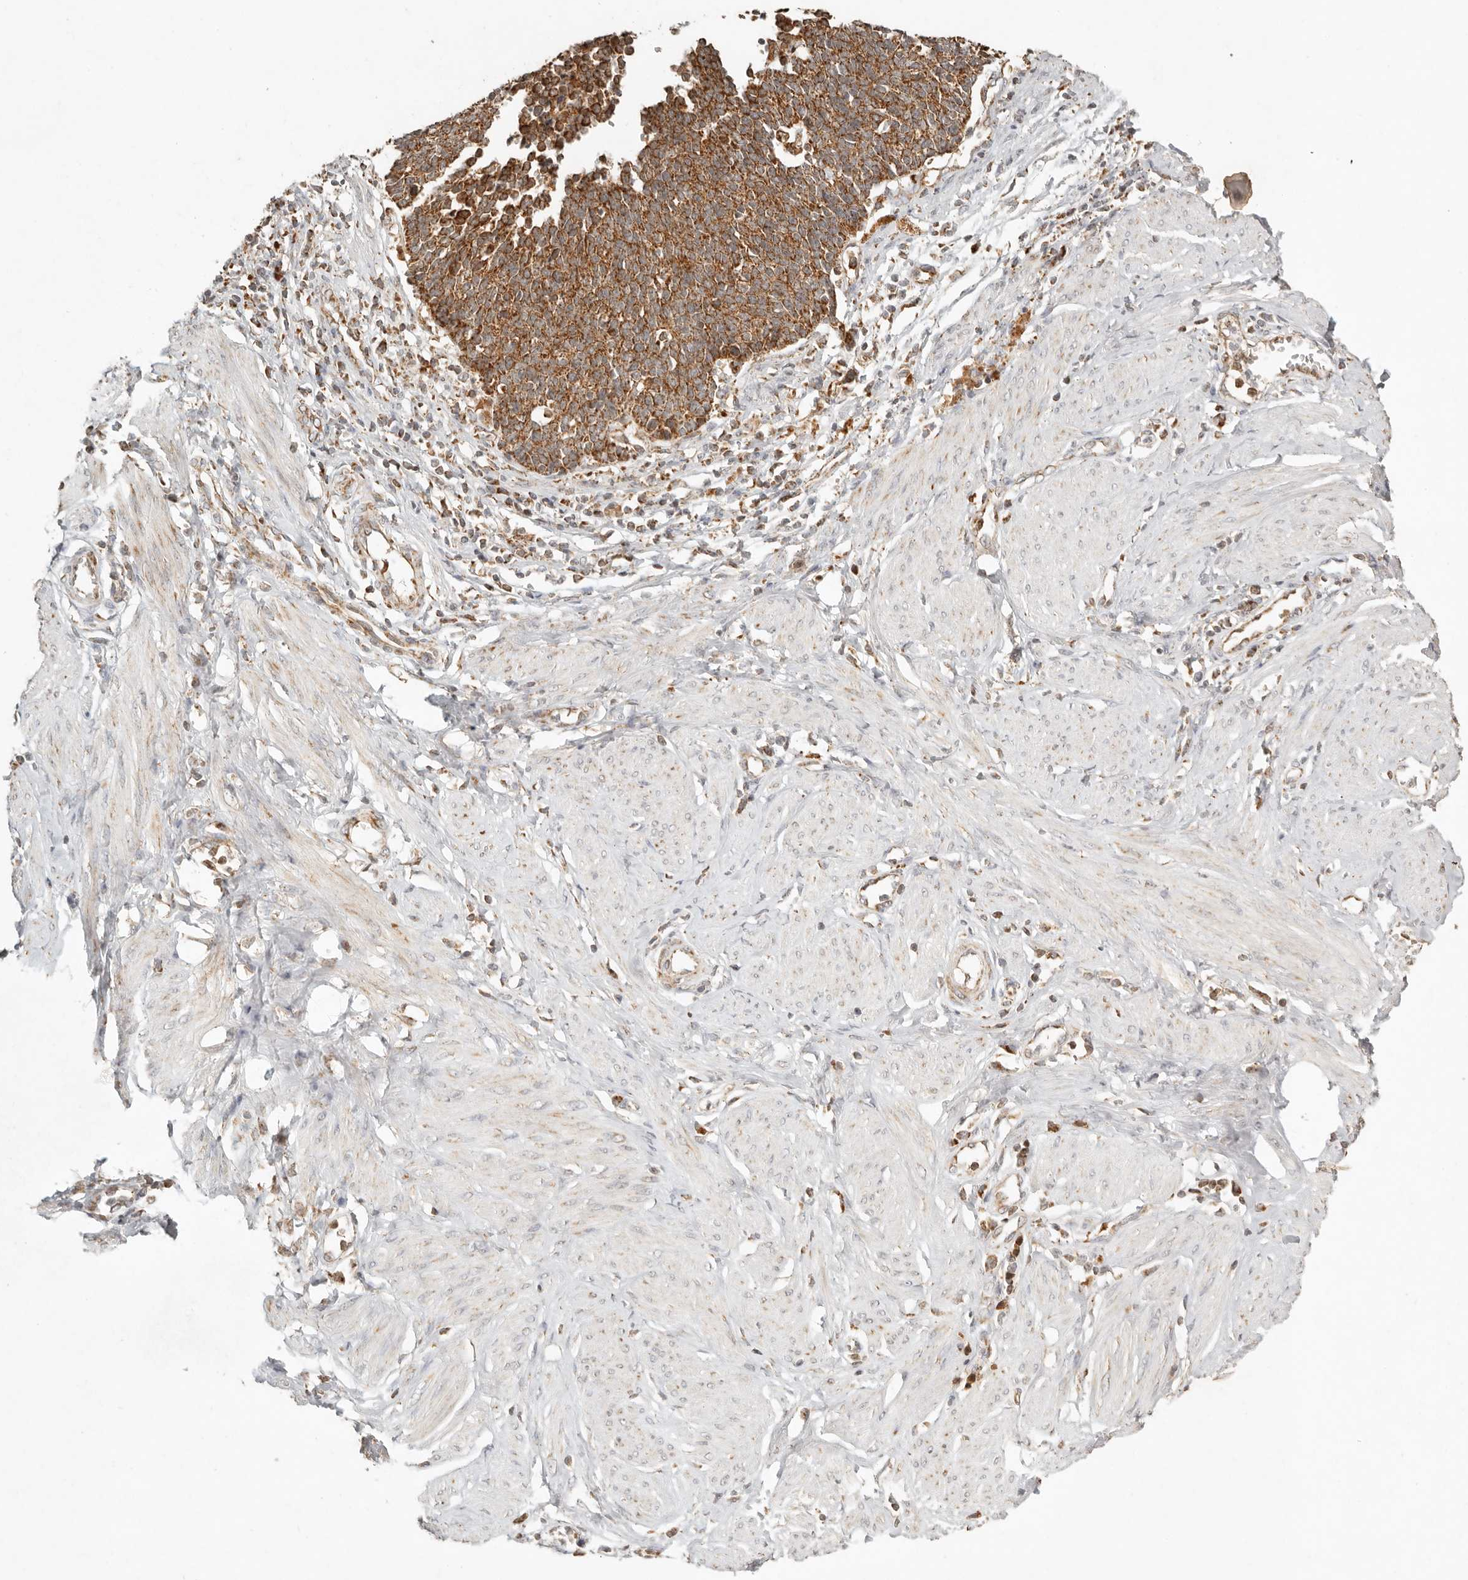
{"staining": {"intensity": "strong", "quantity": ">75%", "location": "cytoplasmic/membranous"}, "tissue": "cervical cancer", "cell_type": "Tumor cells", "image_type": "cancer", "snomed": [{"axis": "morphology", "description": "Normal tissue, NOS"}, {"axis": "morphology", "description": "Squamous cell carcinoma, NOS"}, {"axis": "topography", "description": "Cervix"}], "caption": "Approximately >75% of tumor cells in squamous cell carcinoma (cervical) display strong cytoplasmic/membranous protein expression as visualized by brown immunohistochemical staining.", "gene": "MRPL55", "patient": {"sex": "female", "age": 35}}